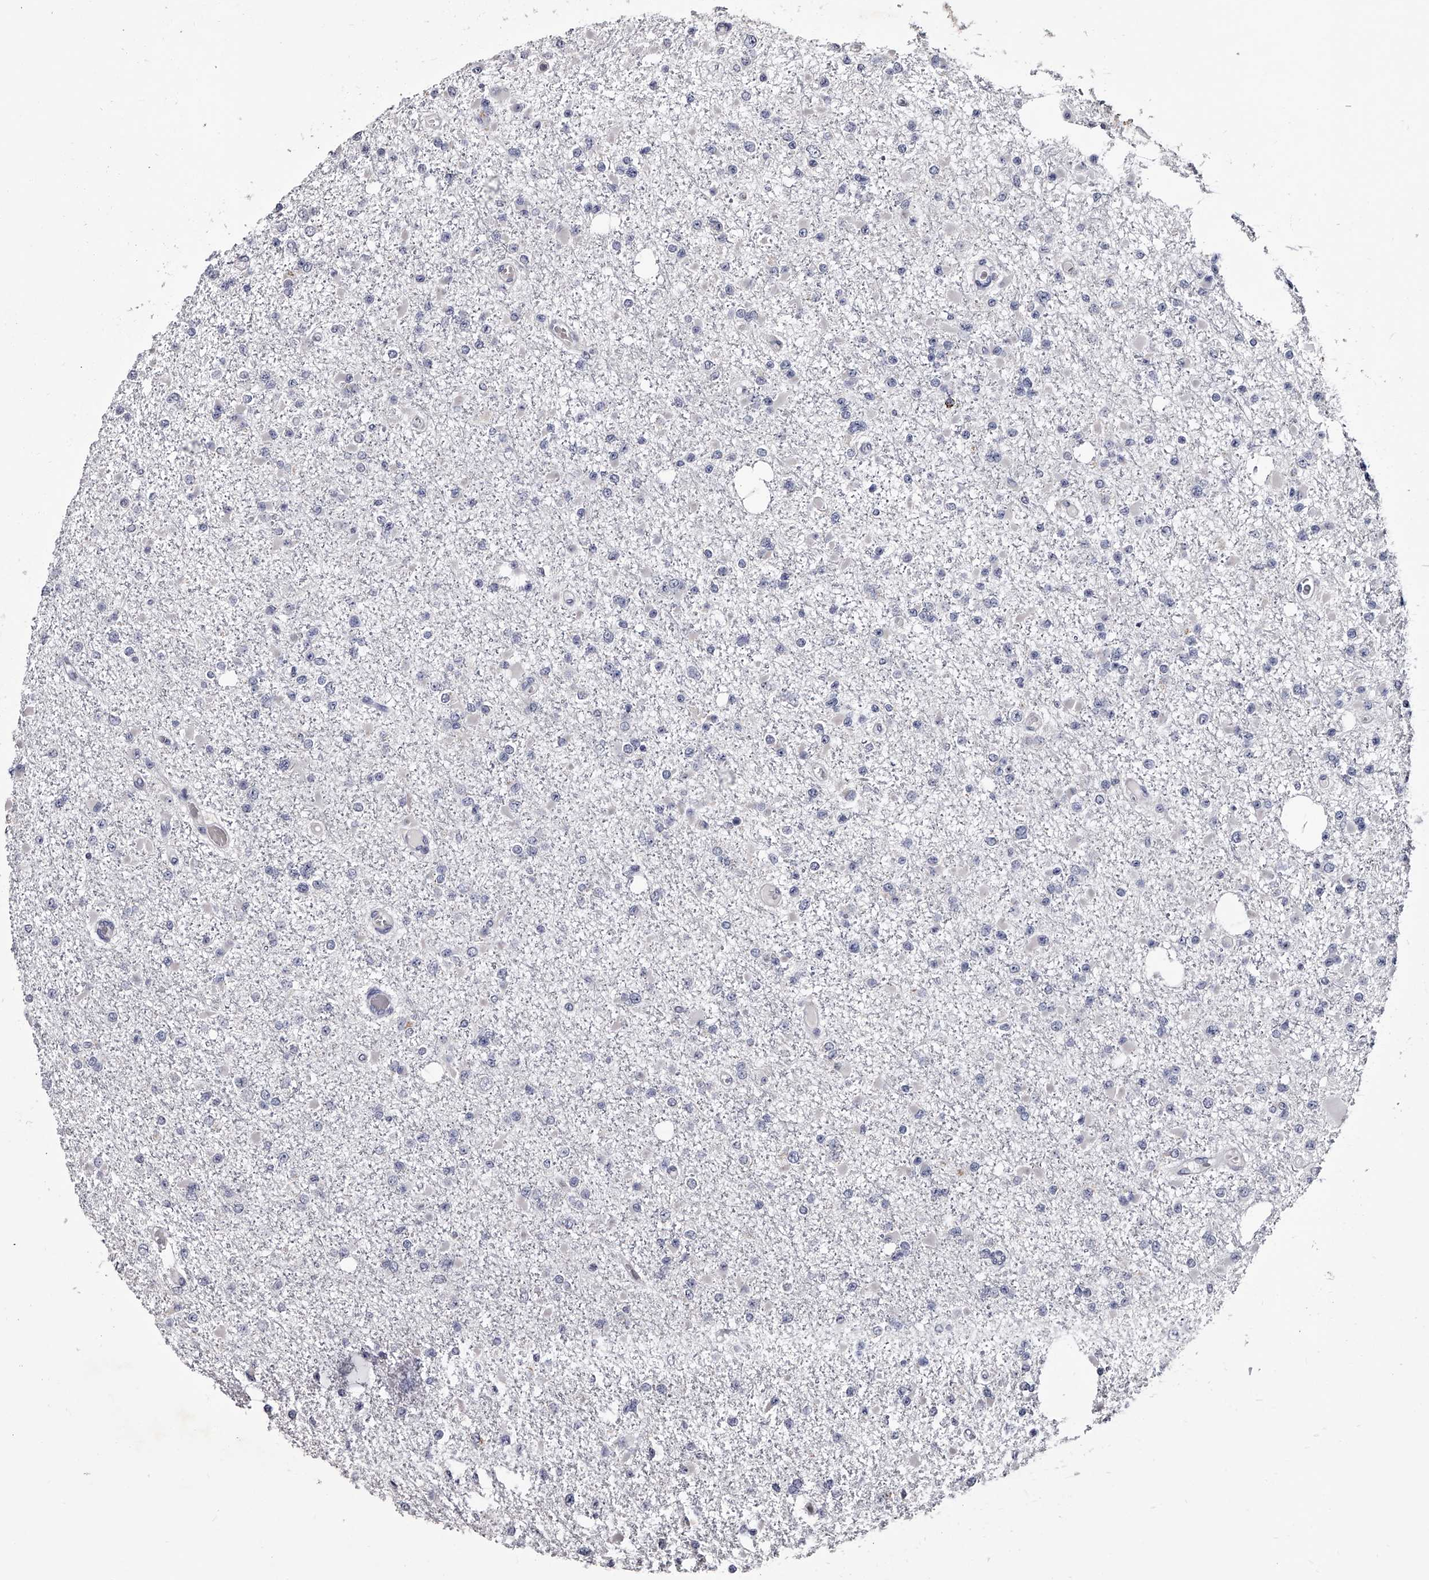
{"staining": {"intensity": "negative", "quantity": "none", "location": "none"}, "tissue": "glioma", "cell_type": "Tumor cells", "image_type": "cancer", "snomed": [{"axis": "morphology", "description": "Glioma, malignant, Low grade"}, {"axis": "topography", "description": "Brain"}], "caption": "This is an immunohistochemistry histopathology image of human malignant glioma (low-grade). There is no expression in tumor cells.", "gene": "GAPVD1", "patient": {"sex": "female", "age": 22}}